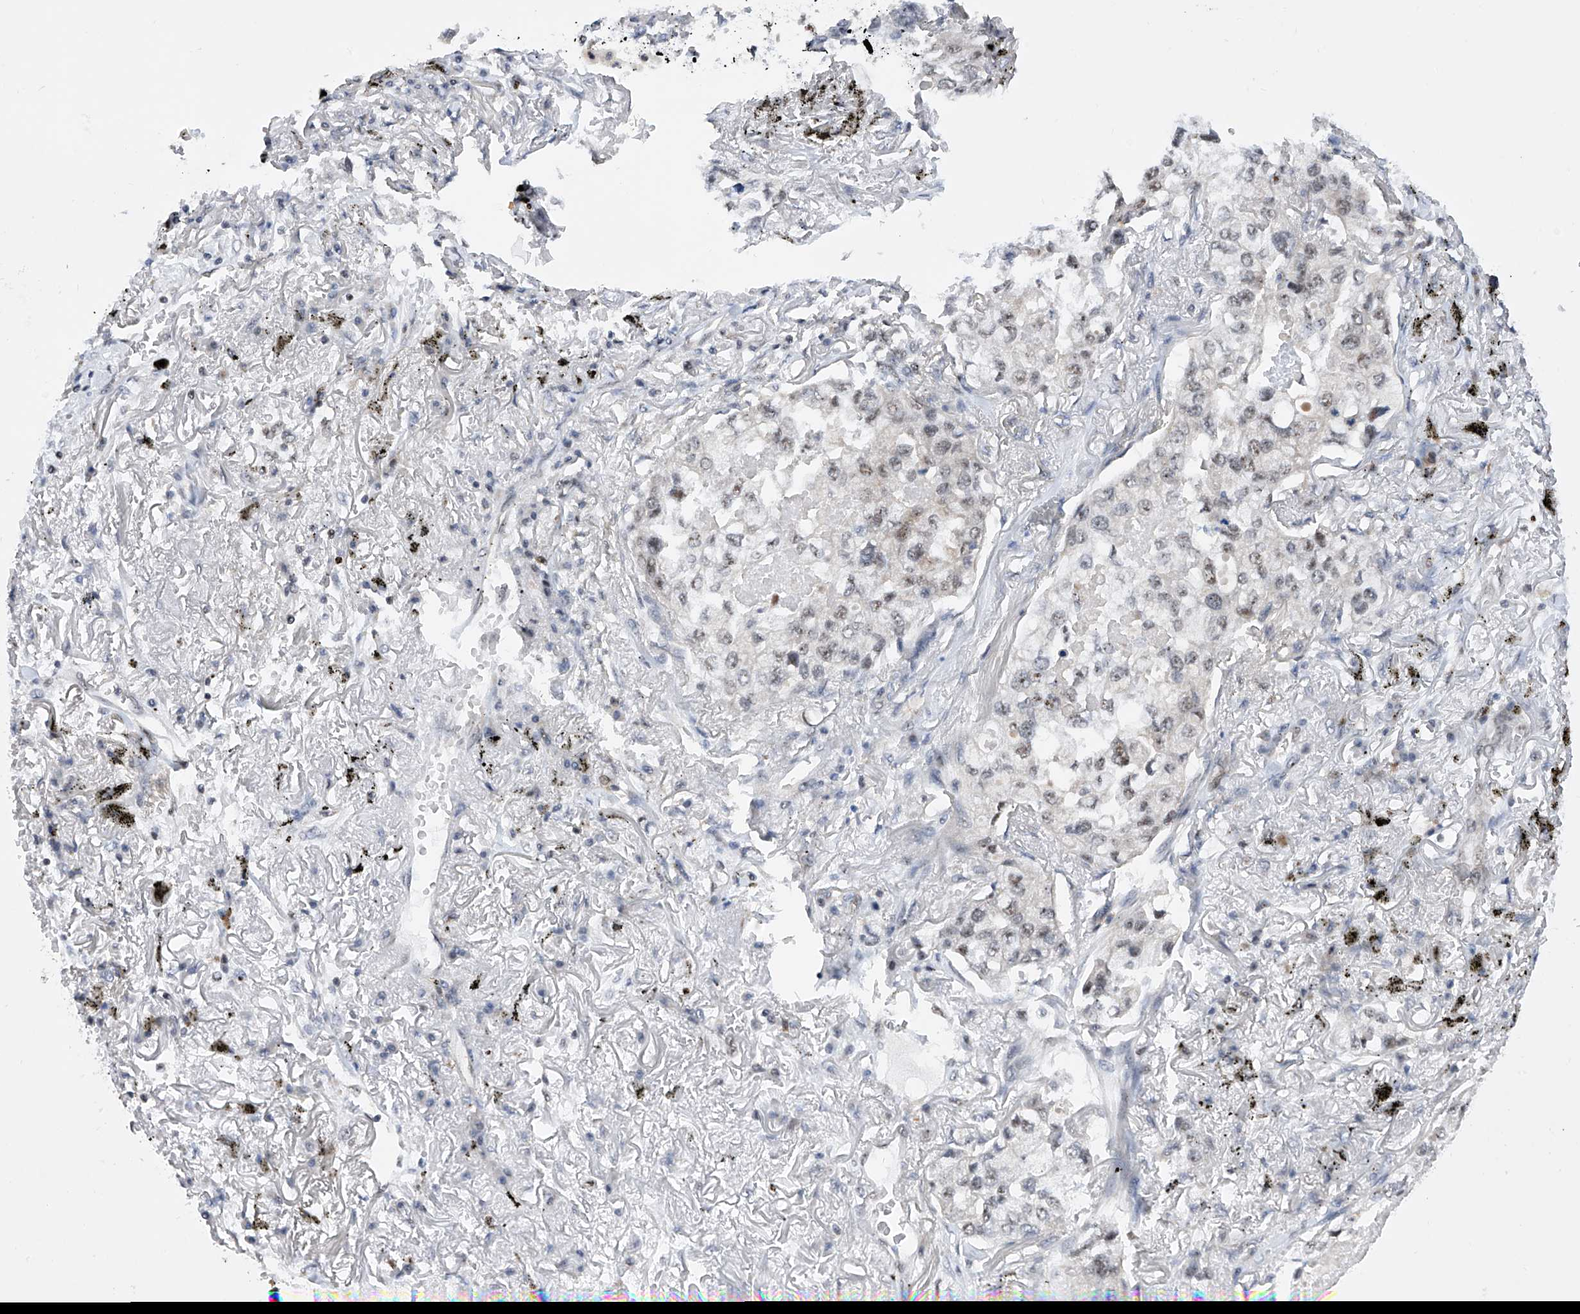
{"staining": {"intensity": "weak", "quantity": "<25%", "location": "nuclear"}, "tissue": "lung cancer", "cell_type": "Tumor cells", "image_type": "cancer", "snomed": [{"axis": "morphology", "description": "Adenocarcinoma, NOS"}, {"axis": "topography", "description": "Lung"}], "caption": "Lung cancer (adenocarcinoma) was stained to show a protein in brown. There is no significant positivity in tumor cells. Nuclei are stained in blue.", "gene": "RAD54L", "patient": {"sex": "male", "age": 65}}